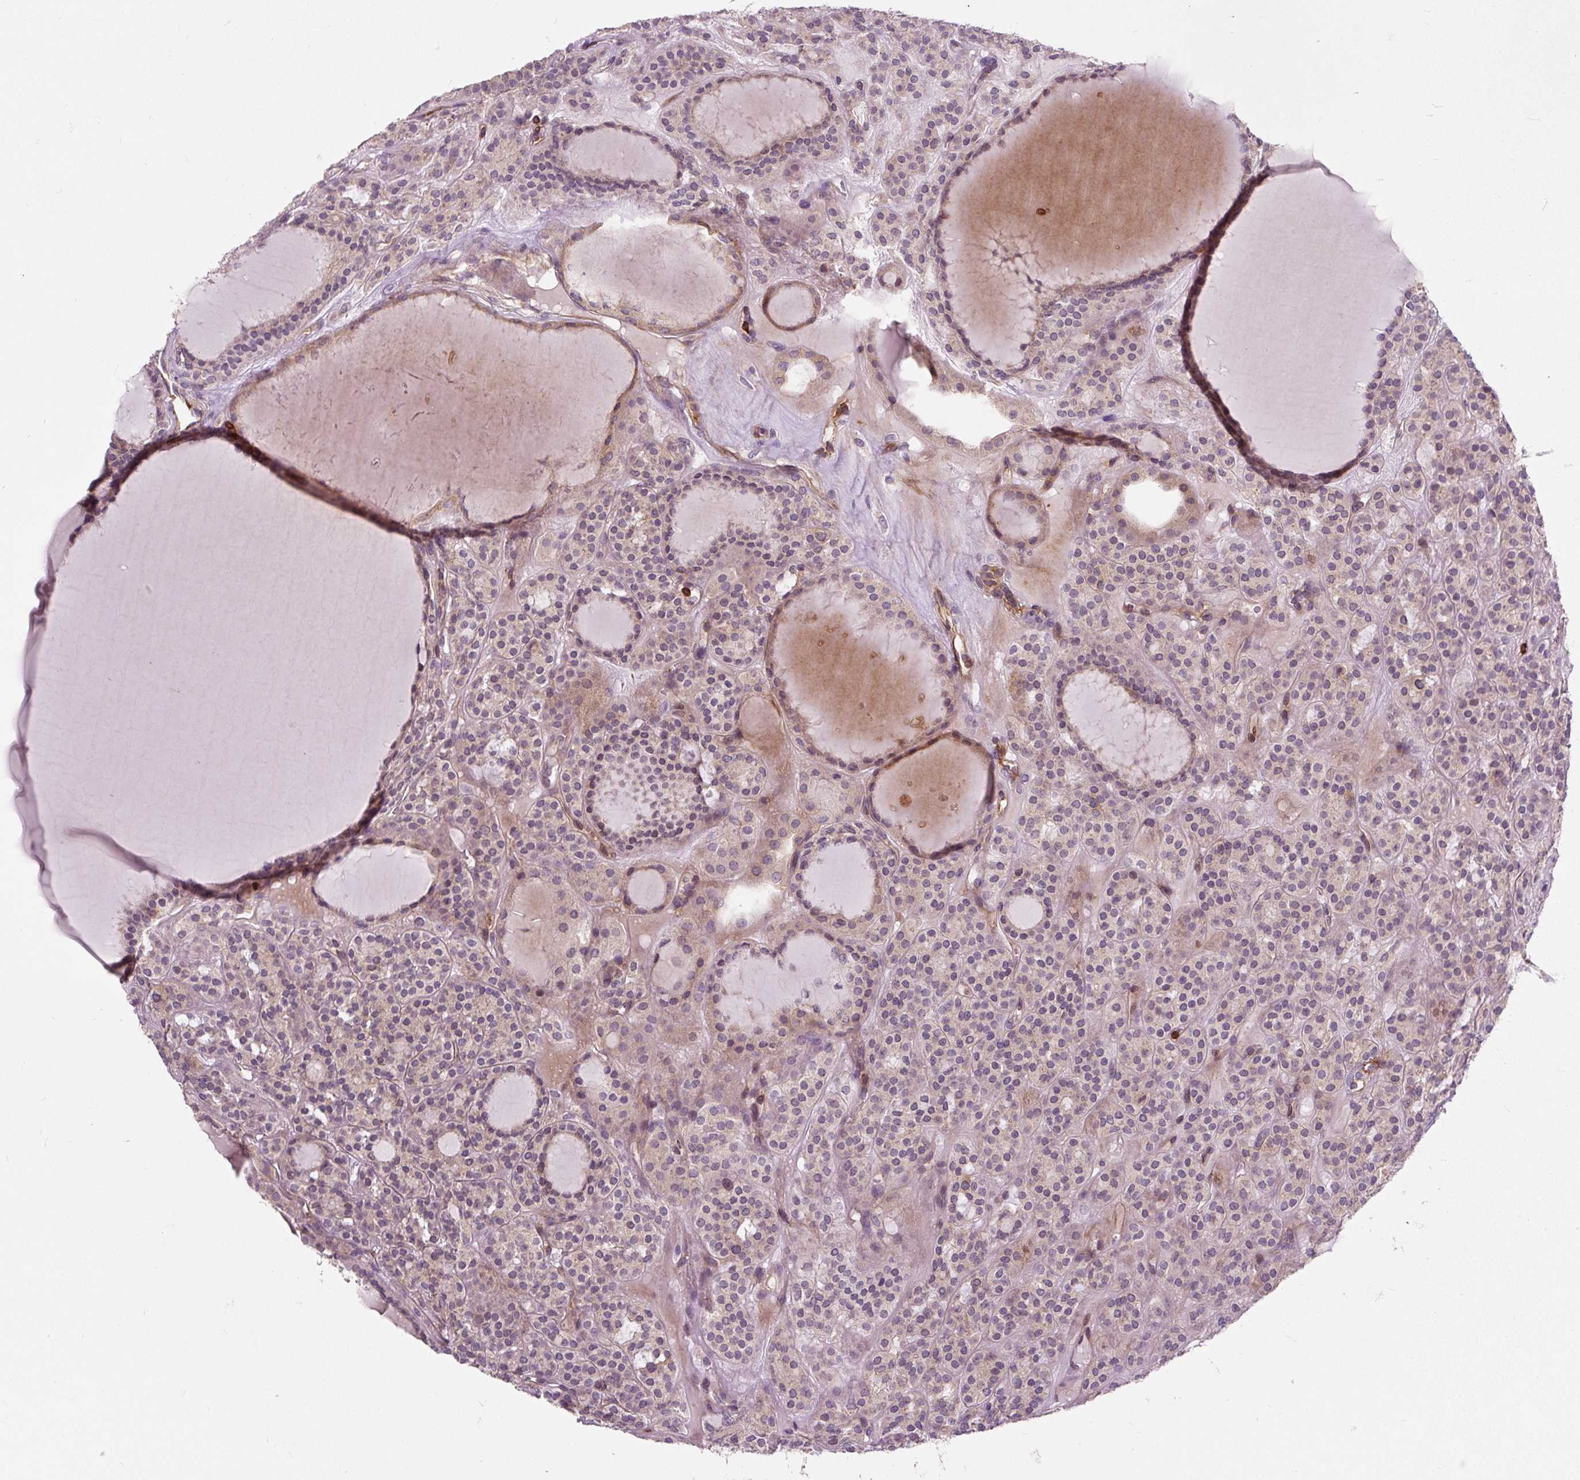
{"staining": {"intensity": "weak", "quantity": ">75%", "location": "cytoplasmic/membranous"}, "tissue": "thyroid cancer", "cell_type": "Tumor cells", "image_type": "cancer", "snomed": [{"axis": "morphology", "description": "Follicular adenoma carcinoma, NOS"}, {"axis": "topography", "description": "Thyroid gland"}], "caption": "Thyroid cancer (follicular adenoma carcinoma) stained with a brown dye displays weak cytoplasmic/membranous positive staining in approximately >75% of tumor cells.", "gene": "CISD3", "patient": {"sex": "female", "age": 63}}